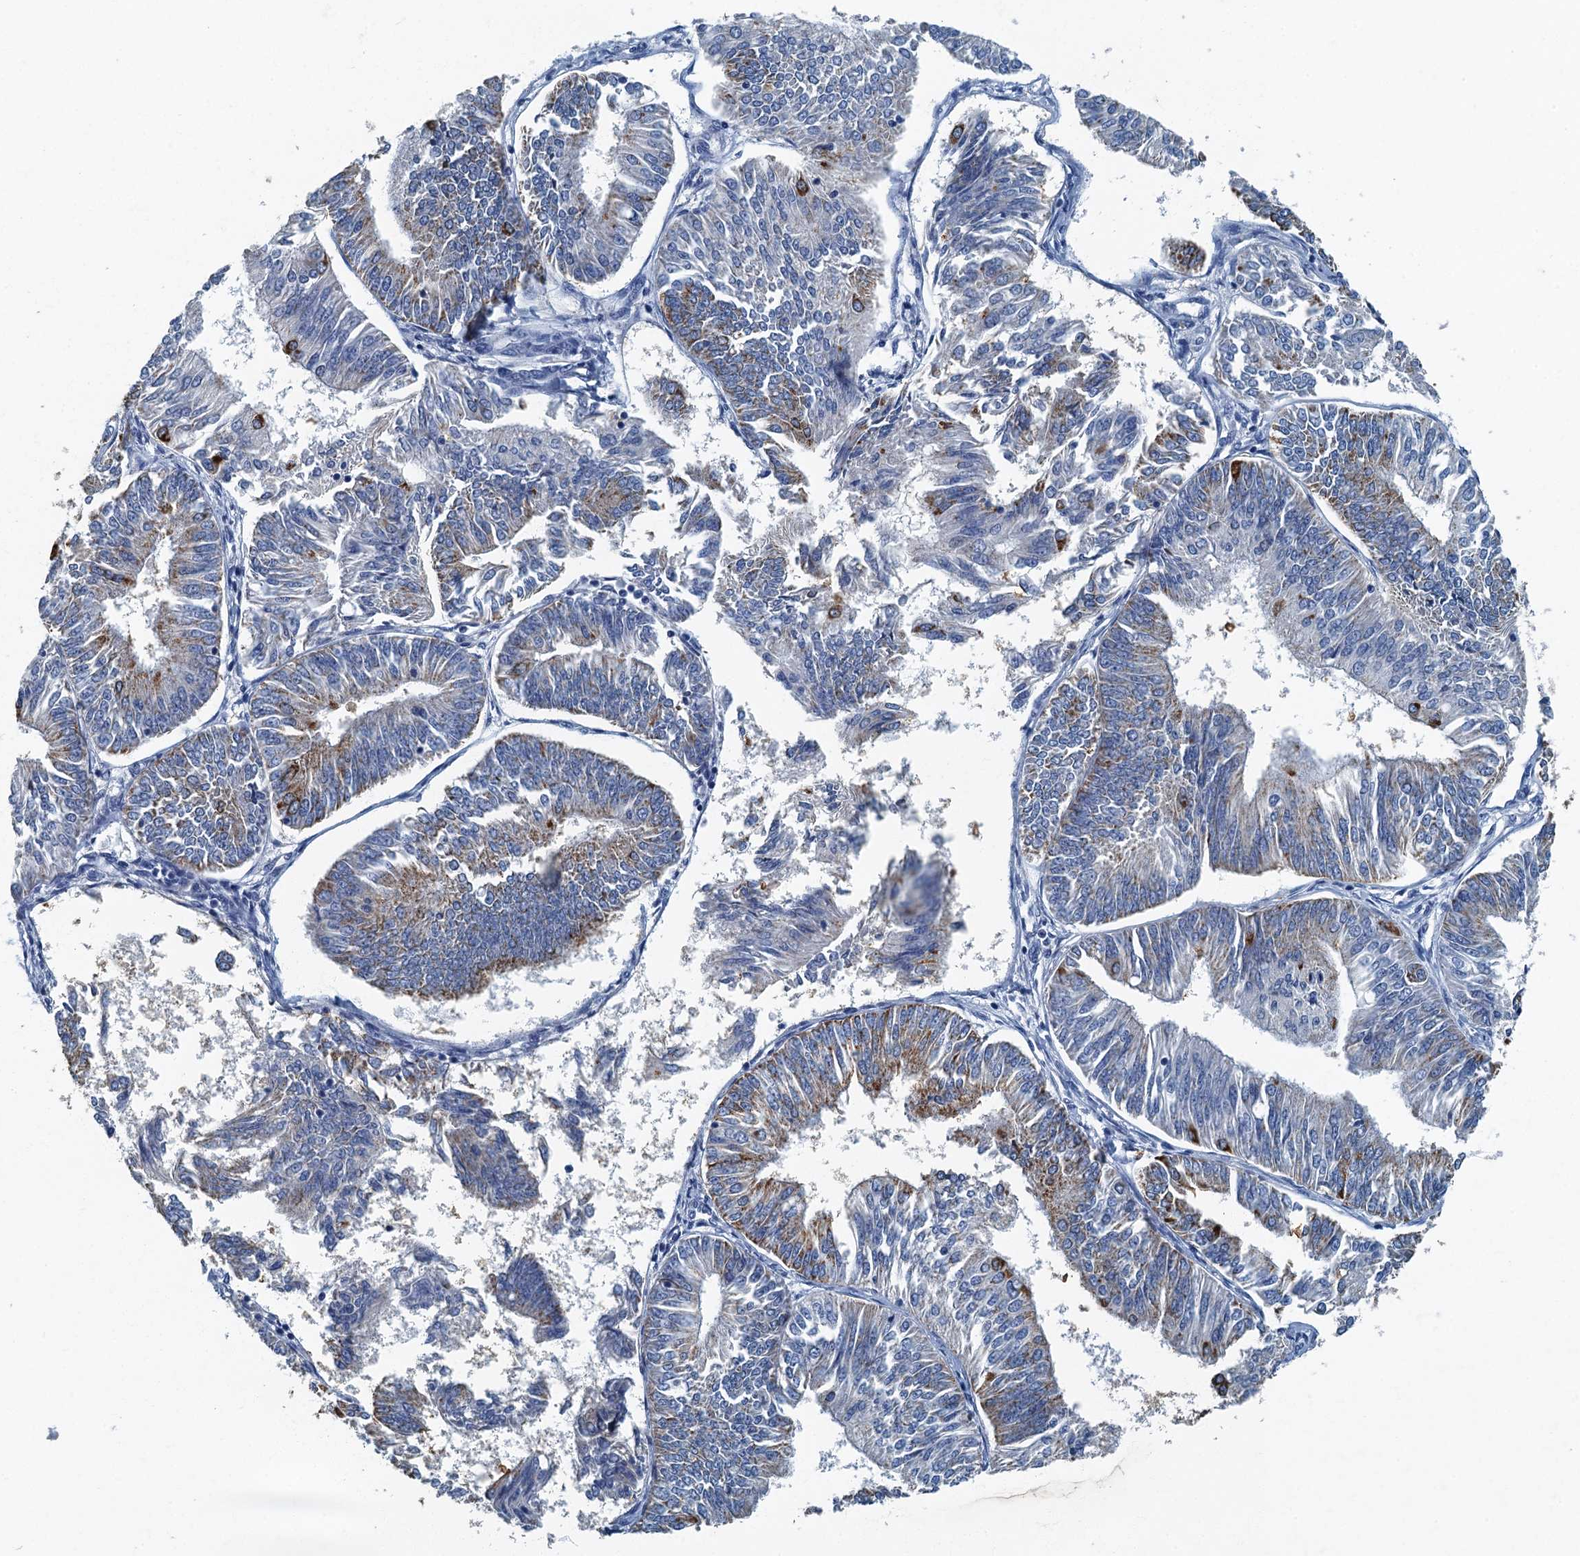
{"staining": {"intensity": "strong", "quantity": "<25%", "location": "cytoplasmic/membranous"}, "tissue": "endometrial cancer", "cell_type": "Tumor cells", "image_type": "cancer", "snomed": [{"axis": "morphology", "description": "Adenocarcinoma, NOS"}, {"axis": "topography", "description": "Endometrium"}], "caption": "Adenocarcinoma (endometrial) was stained to show a protein in brown. There is medium levels of strong cytoplasmic/membranous expression in approximately <25% of tumor cells.", "gene": "GADL1", "patient": {"sex": "female", "age": 58}}